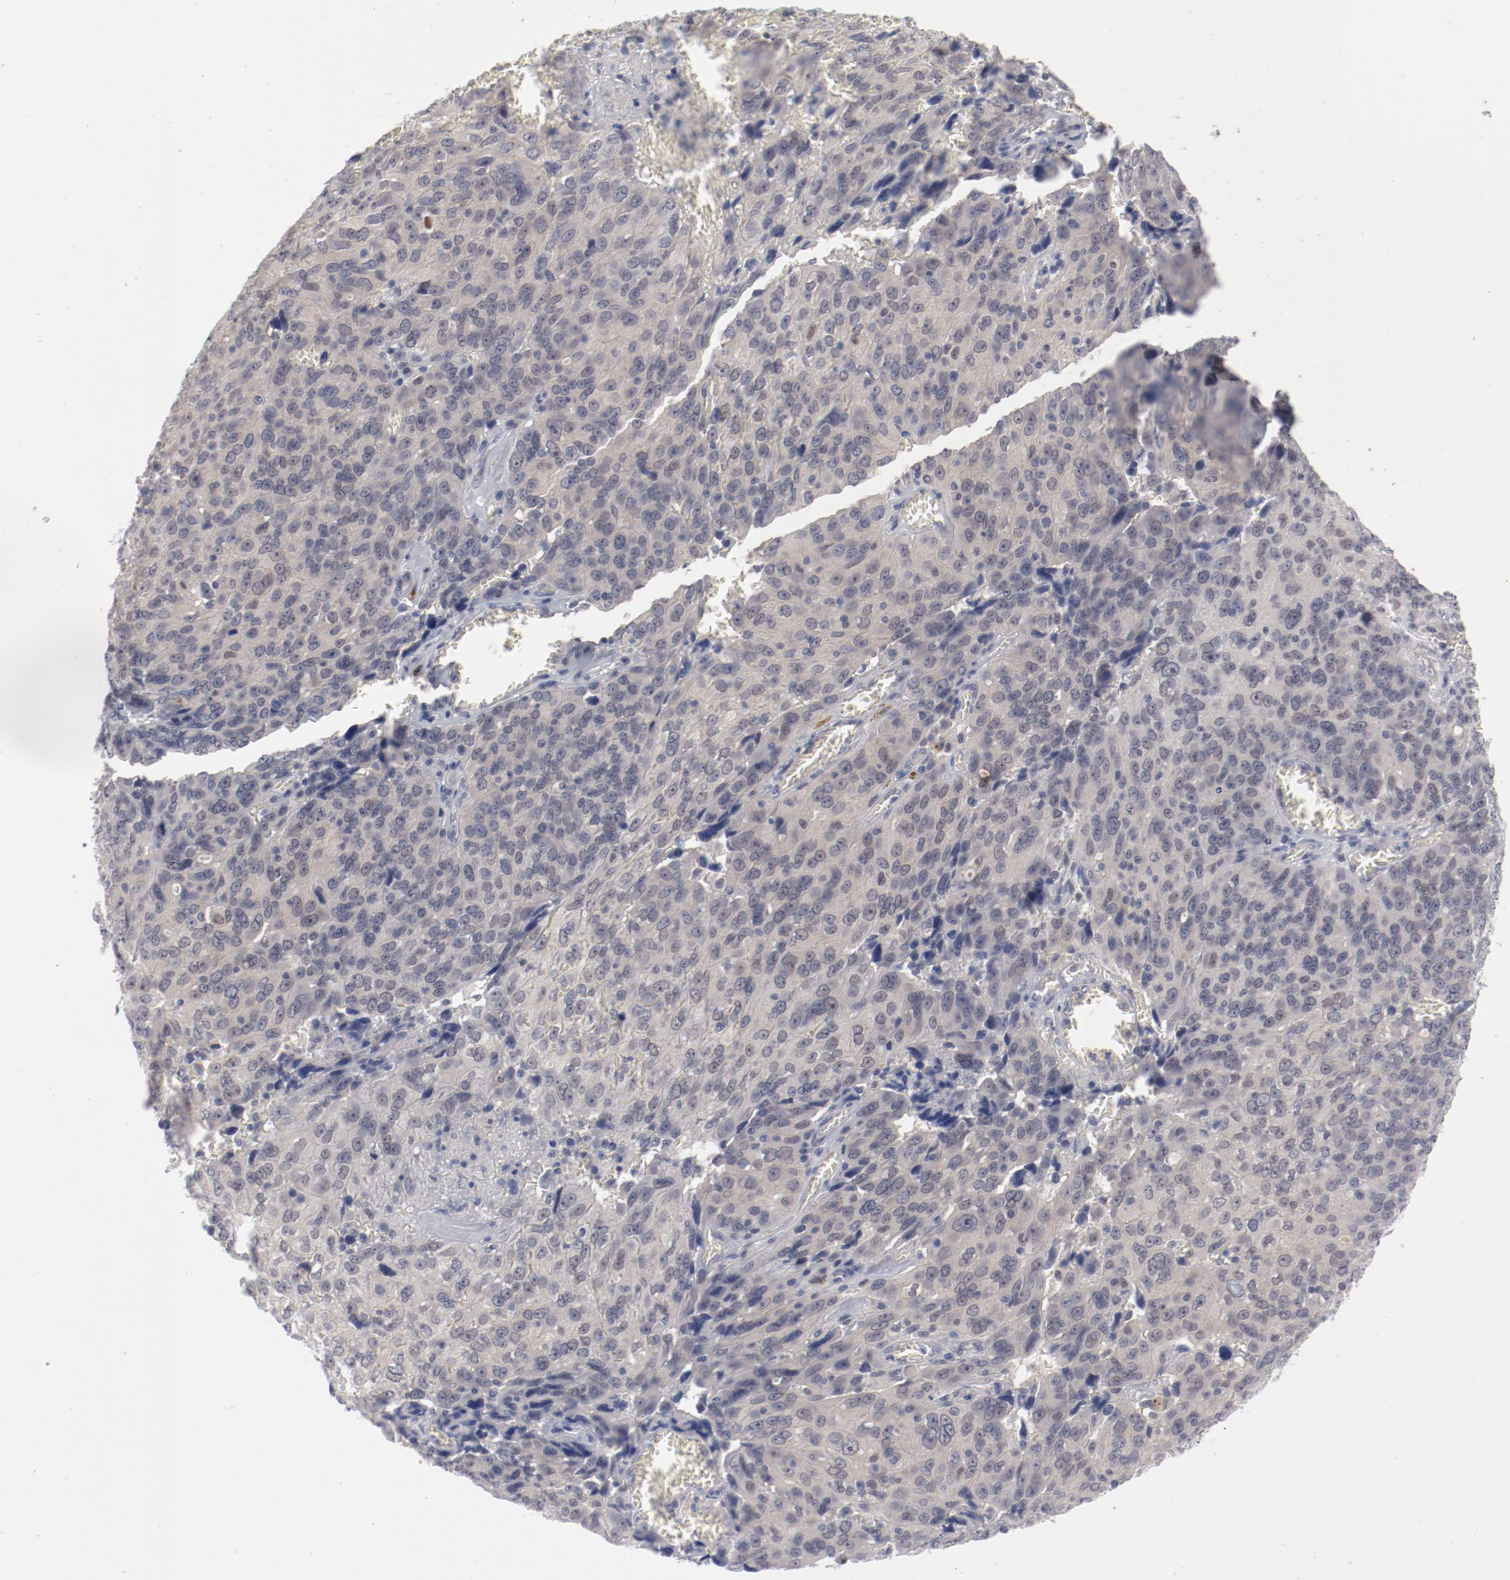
{"staining": {"intensity": "weak", "quantity": ">75%", "location": "cytoplasmic/membranous"}, "tissue": "ovarian cancer", "cell_type": "Tumor cells", "image_type": "cancer", "snomed": [{"axis": "morphology", "description": "Carcinoma, endometroid"}, {"axis": "topography", "description": "Ovary"}], "caption": "Ovarian cancer stained for a protein (brown) demonstrates weak cytoplasmic/membranous positive staining in approximately >75% of tumor cells.", "gene": "SH3BGR", "patient": {"sex": "female", "age": 75}}